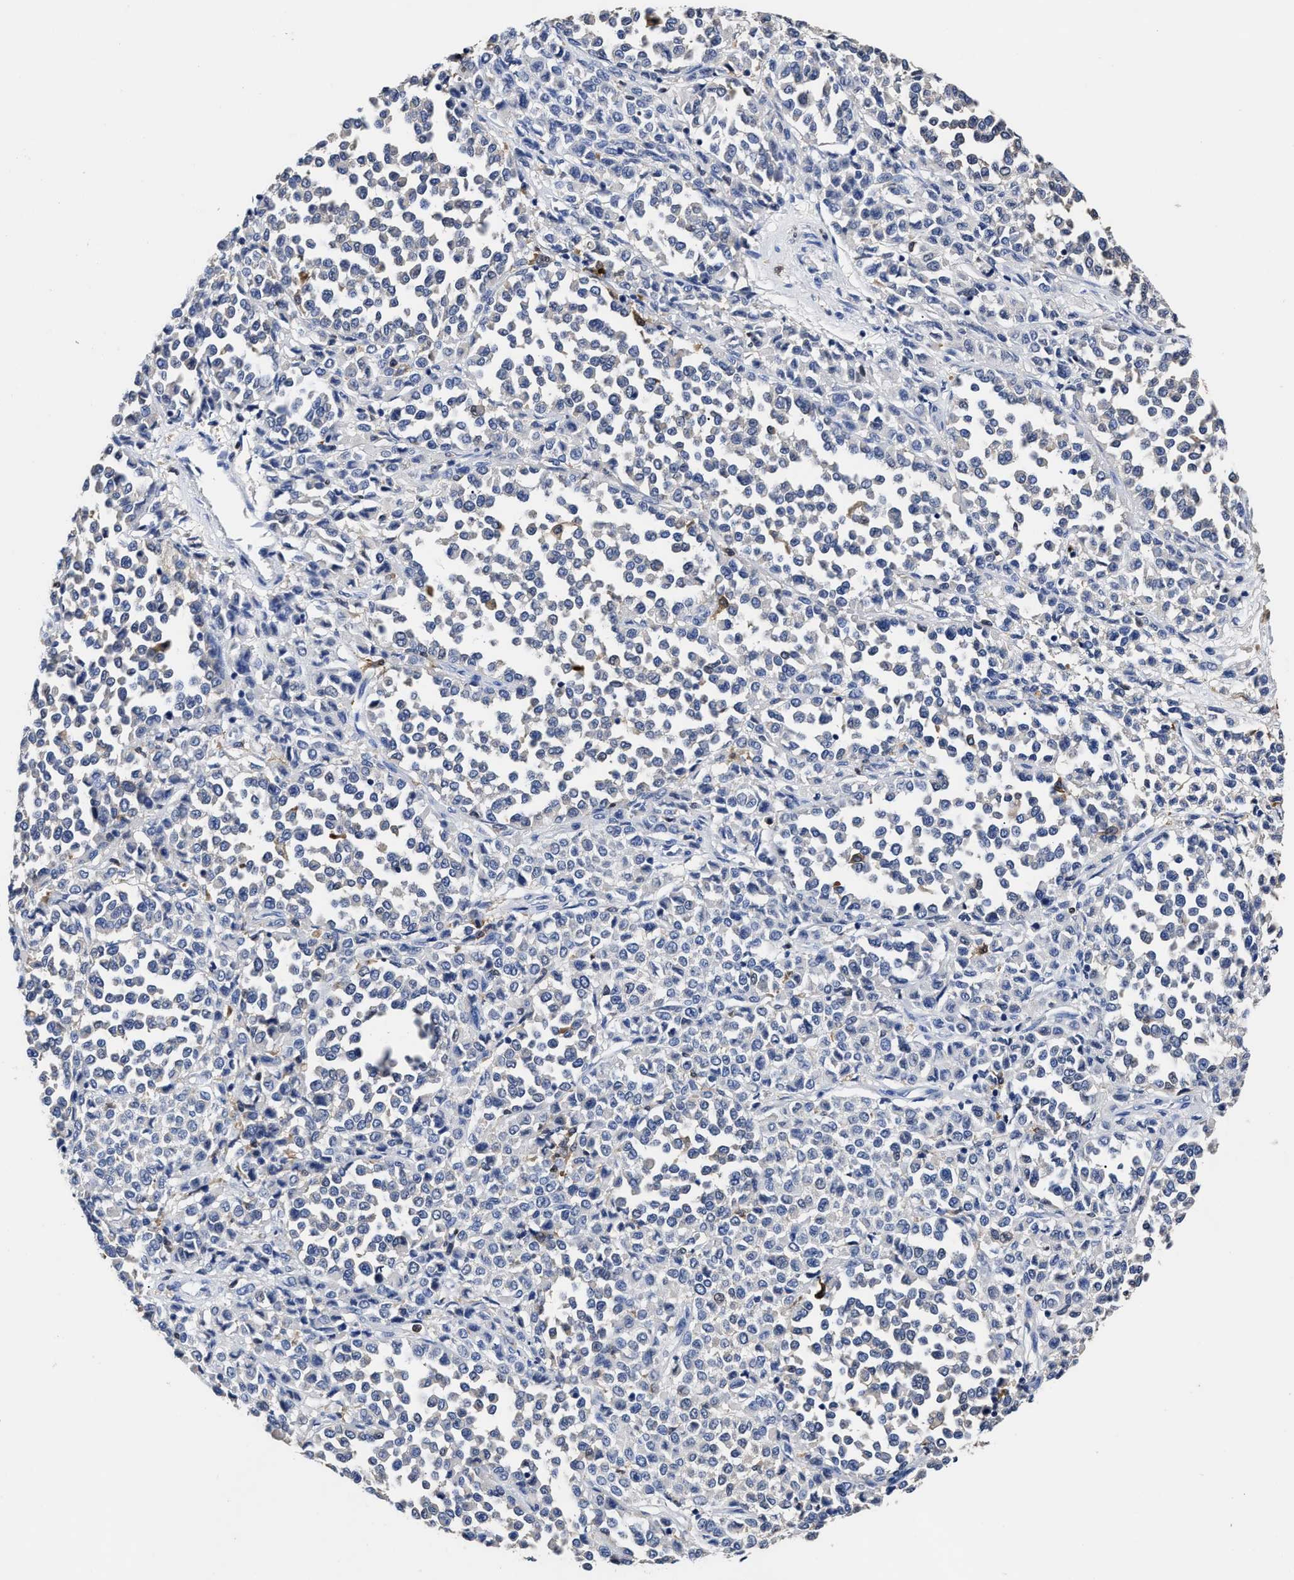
{"staining": {"intensity": "negative", "quantity": "none", "location": "none"}, "tissue": "melanoma", "cell_type": "Tumor cells", "image_type": "cancer", "snomed": [{"axis": "morphology", "description": "Malignant melanoma, Metastatic site"}, {"axis": "topography", "description": "Pancreas"}], "caption": "Tumor cells show no significant protein staining in malignant melanoma (metastatic site). (Stains: DAB (3,3'-diaminobenzidine) IHC with hematoxylin counter stain, Microscopy: brightfield microscopy at high magnification).", "gene": "PRPF4B", "patient": {"sex": "female", "age": 30}}